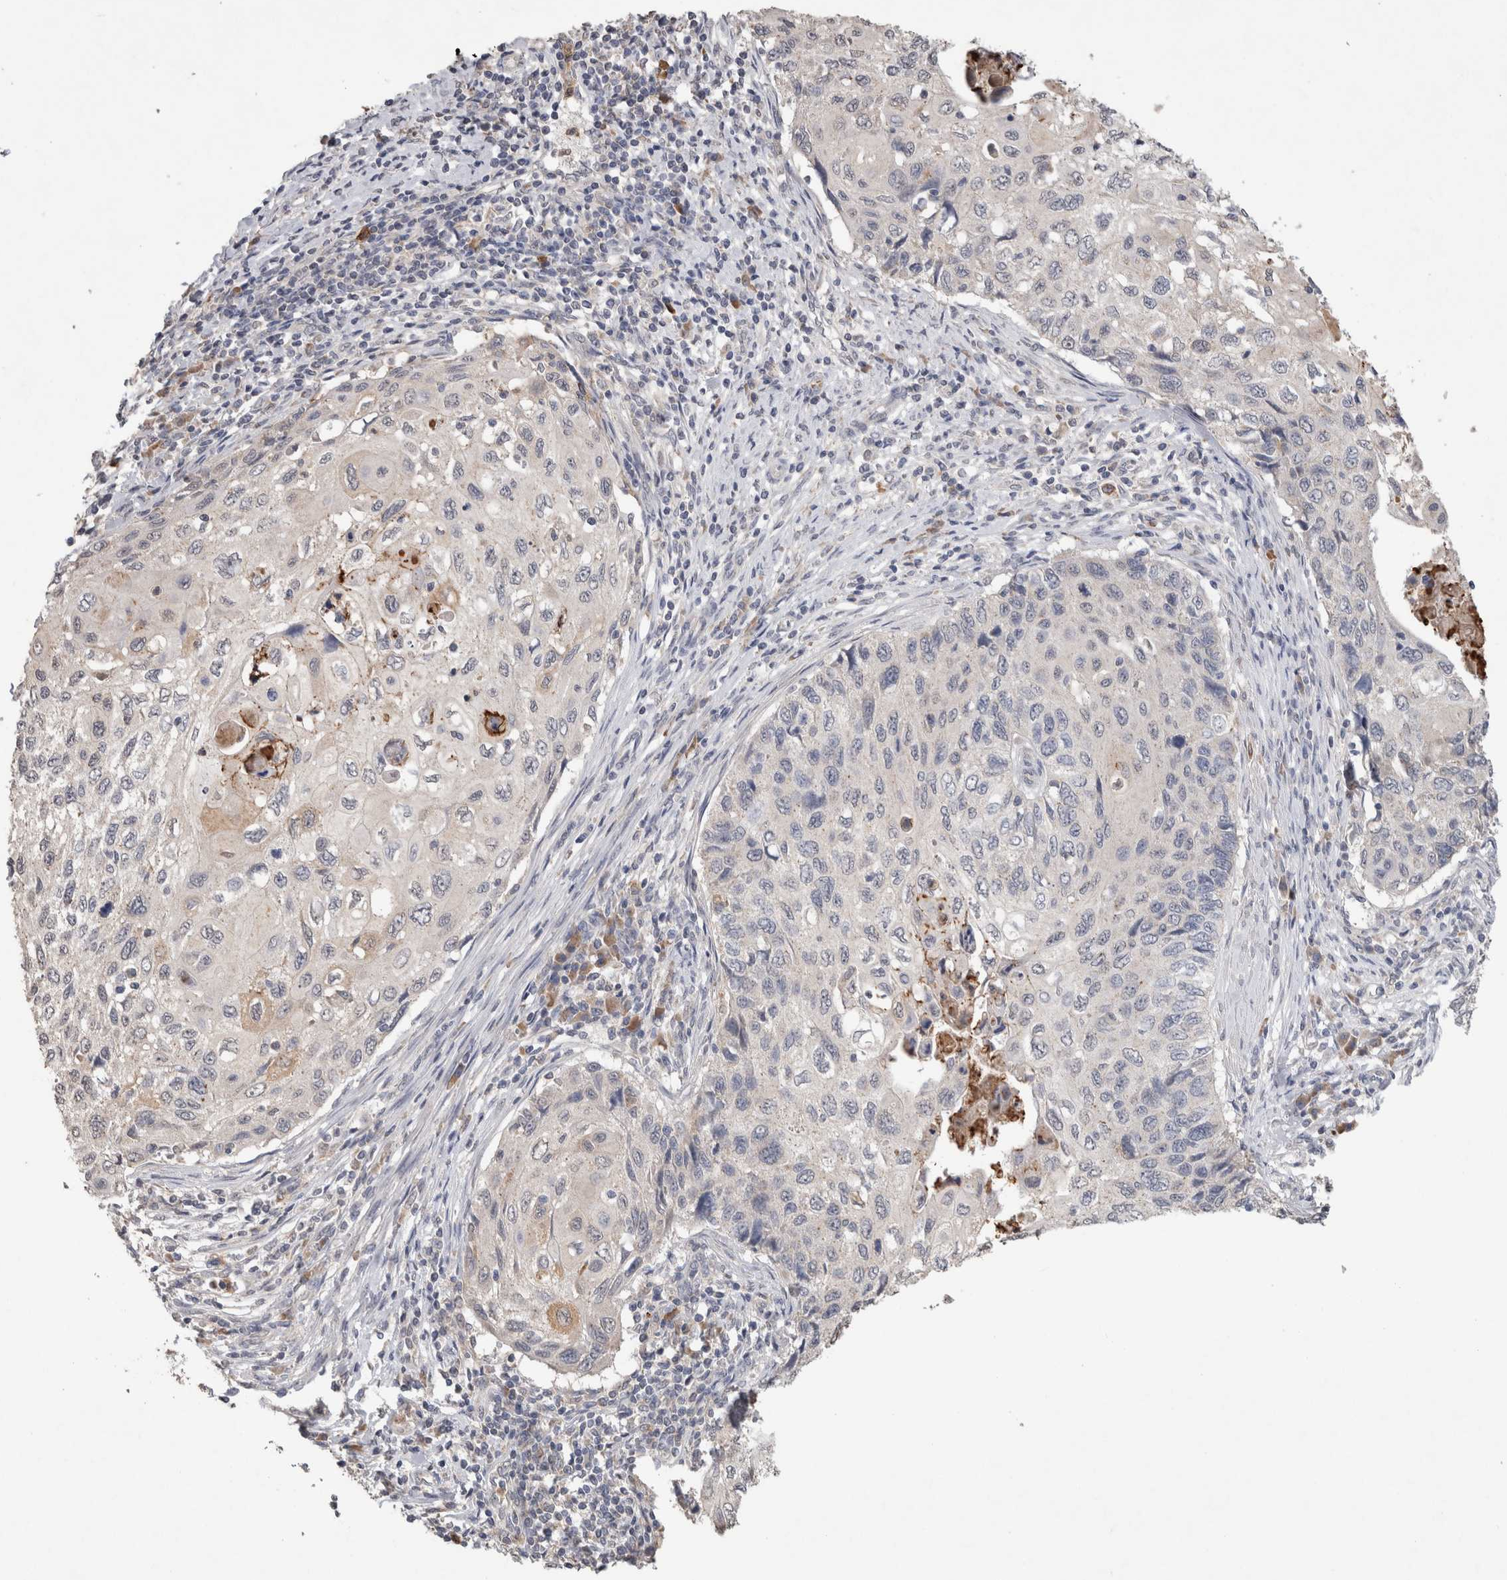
{"staining": {"intensity": "negative", "quantity": "none", "location": "none"}, "tissue": "cervical cancer", "cell_type": "Tumor cells", "image_type": "cancer", "snomed": [{"axis": "morphology", "description": "Squamous cell carcinoma, NOS"}, {"axis": "topography", "description": "Cervix"}], "caption": "Immunohistochemistry photomicrograph of neoplastic tissue: cervical cancer stained with DAB displays no significant protein expression in tumor cells.", "gene": "FABP7", "patient": {"sex": "female", "age": 70}}